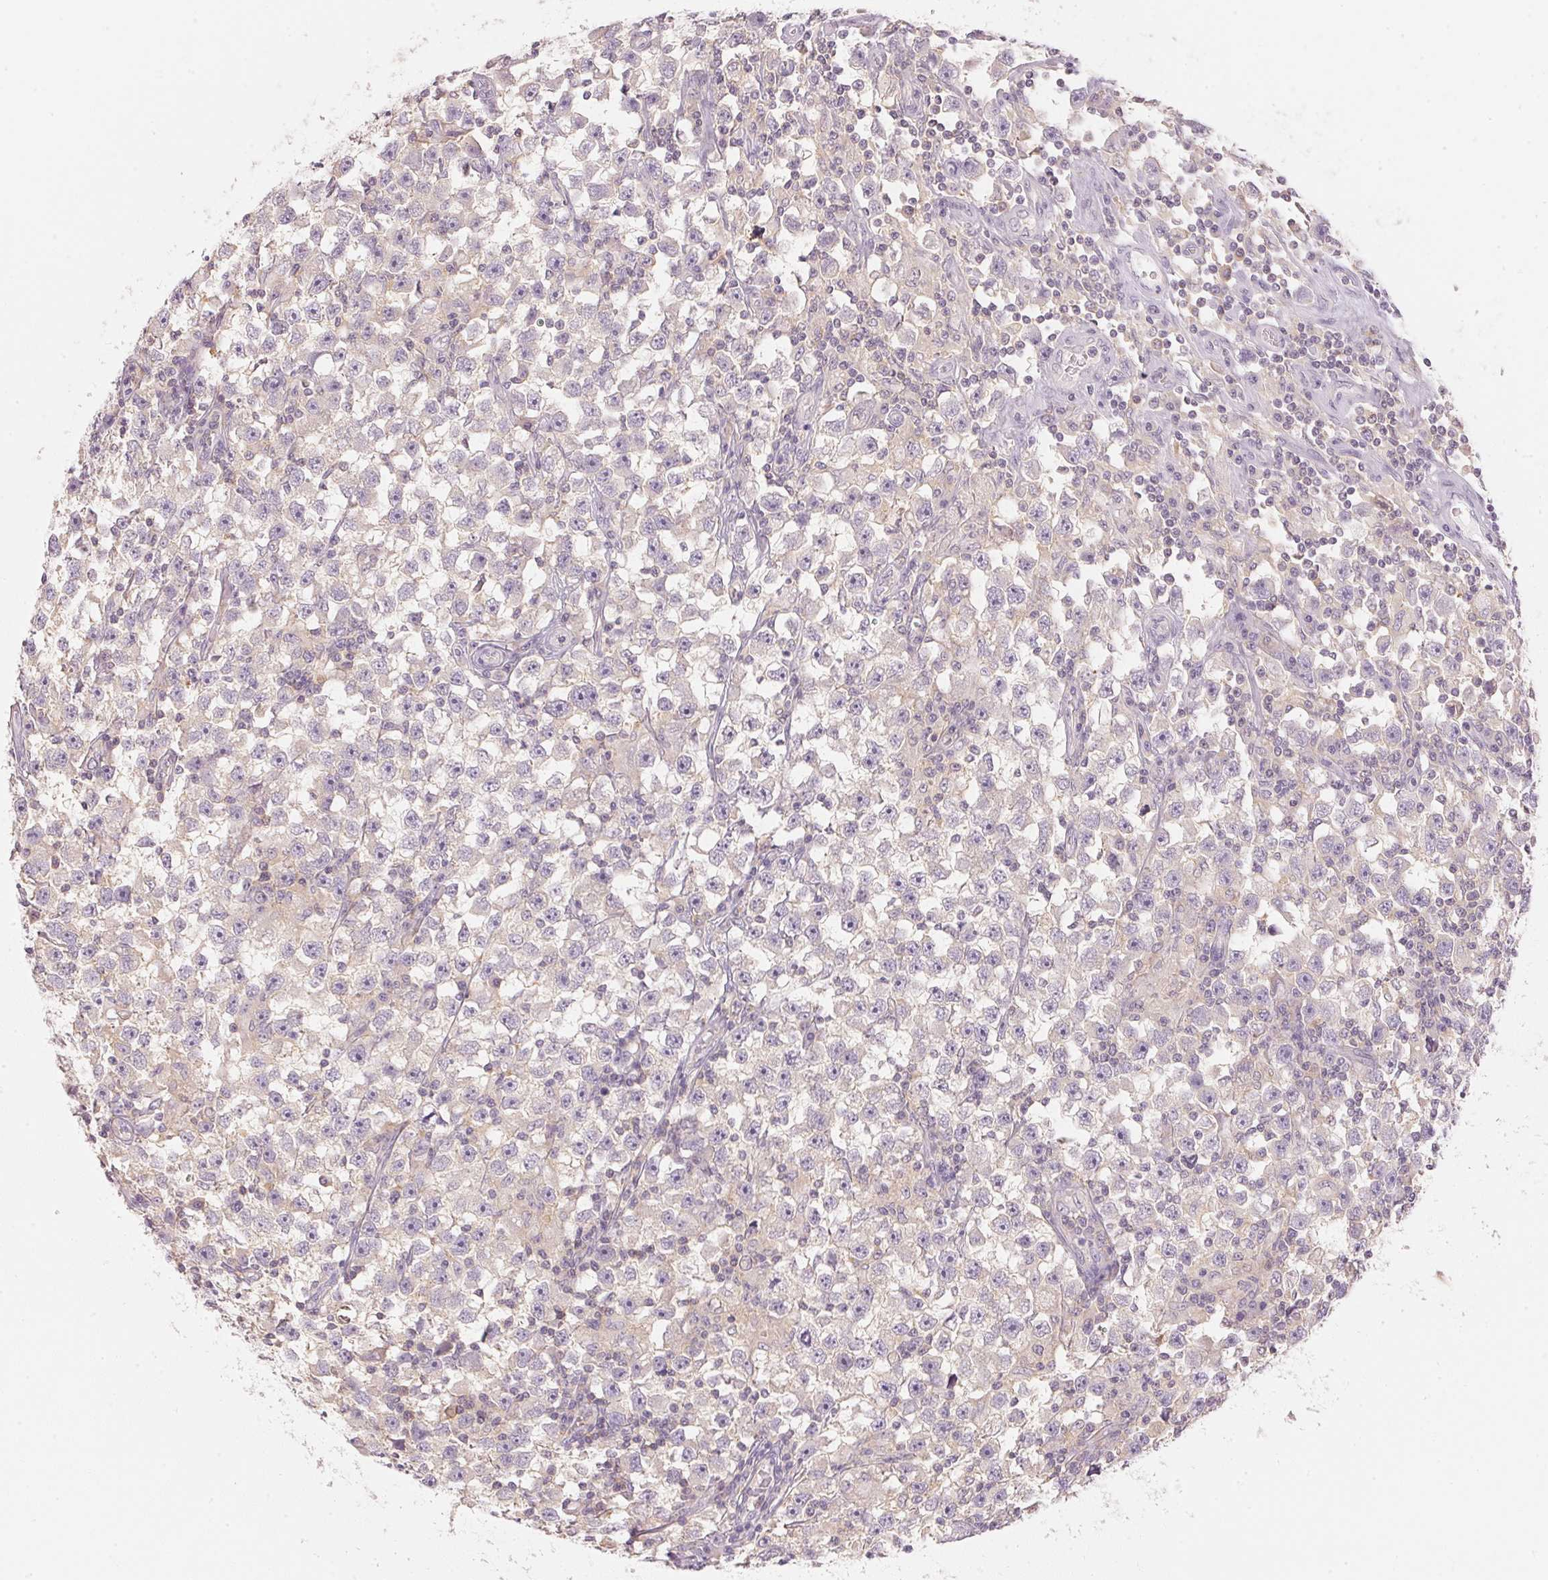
{"staining": {"intensity": "negative", "quantity": "none", "location": "none"}, "tissue": "testis cancer", "cell_type": "Tumor cells", "image_type": "cancer", "snomed": [{"axis": "morphology", "description": "Seminoma, NOS"}, {"axis": "topography", "description": "Testis"}], "caption": "Human seminoma (testis) stained for a protein using immunohistochemistry (IHC) demonstrates no staining in tumor cells.", "gene": "KPRP", "patient": {"sex": "male", "age": 33}}